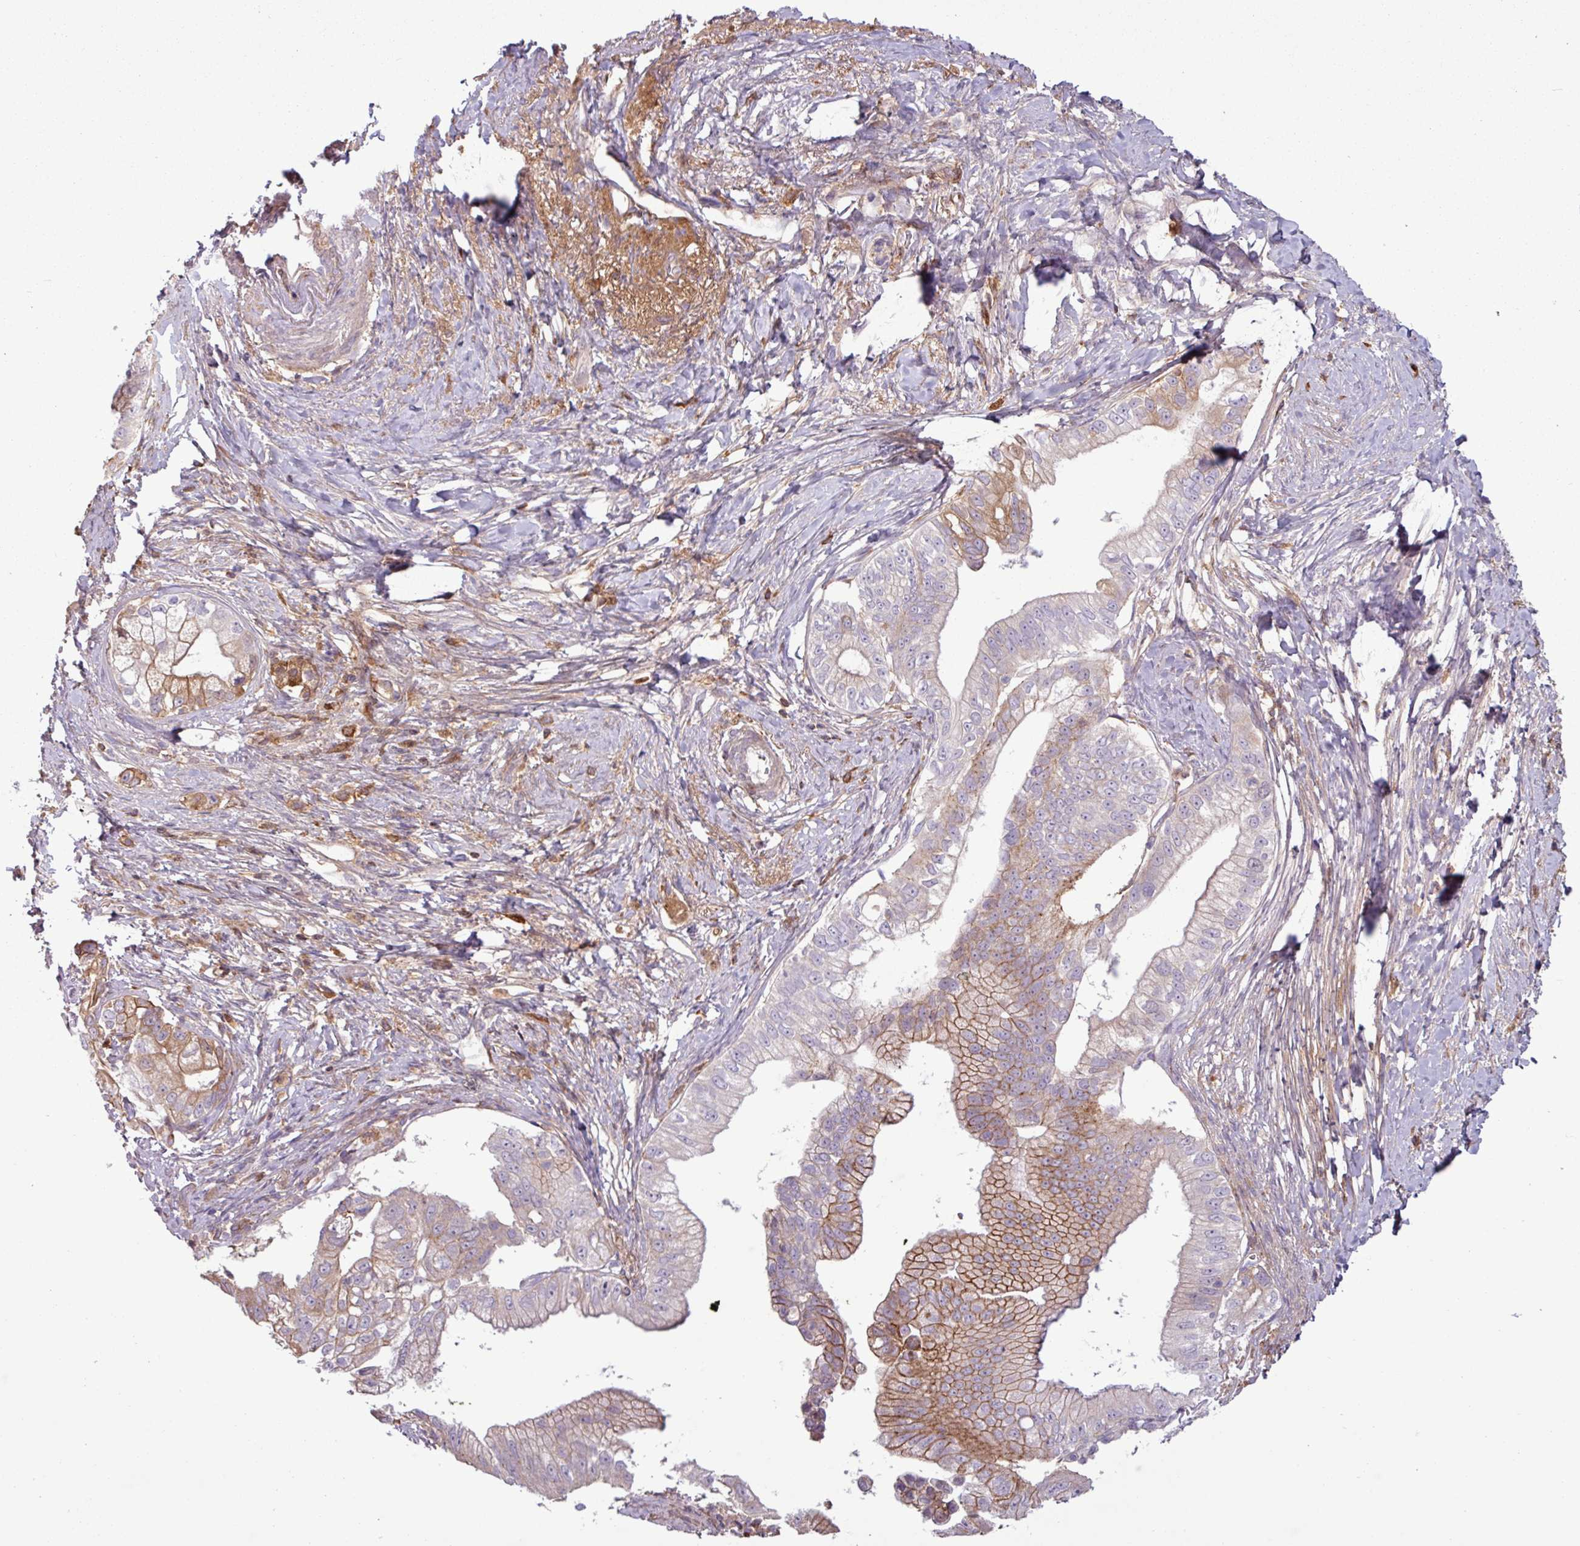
{"staining": {"intensity": "moderate", "quantity": "25%-75%", "location": "cytoplasmic/membranous"}, "tissue": "pancreatic cancer", "cell_type": "Tumor cells", "image_type": "cancer", "snomed": [{"axis": "morphology", "description": "Adenocarcinoma, NOS"}, {"axis": "topography", "description": "Pancreas"}], "caption": "A photomicrograph of human pancreatic cancer (adenocarcinoma) stained for a protein displays moderate cytoplasmic/membranous brown staining in tumor cells.", "gene": "C4B", "patient": {"sex": "male", "age": 70}}